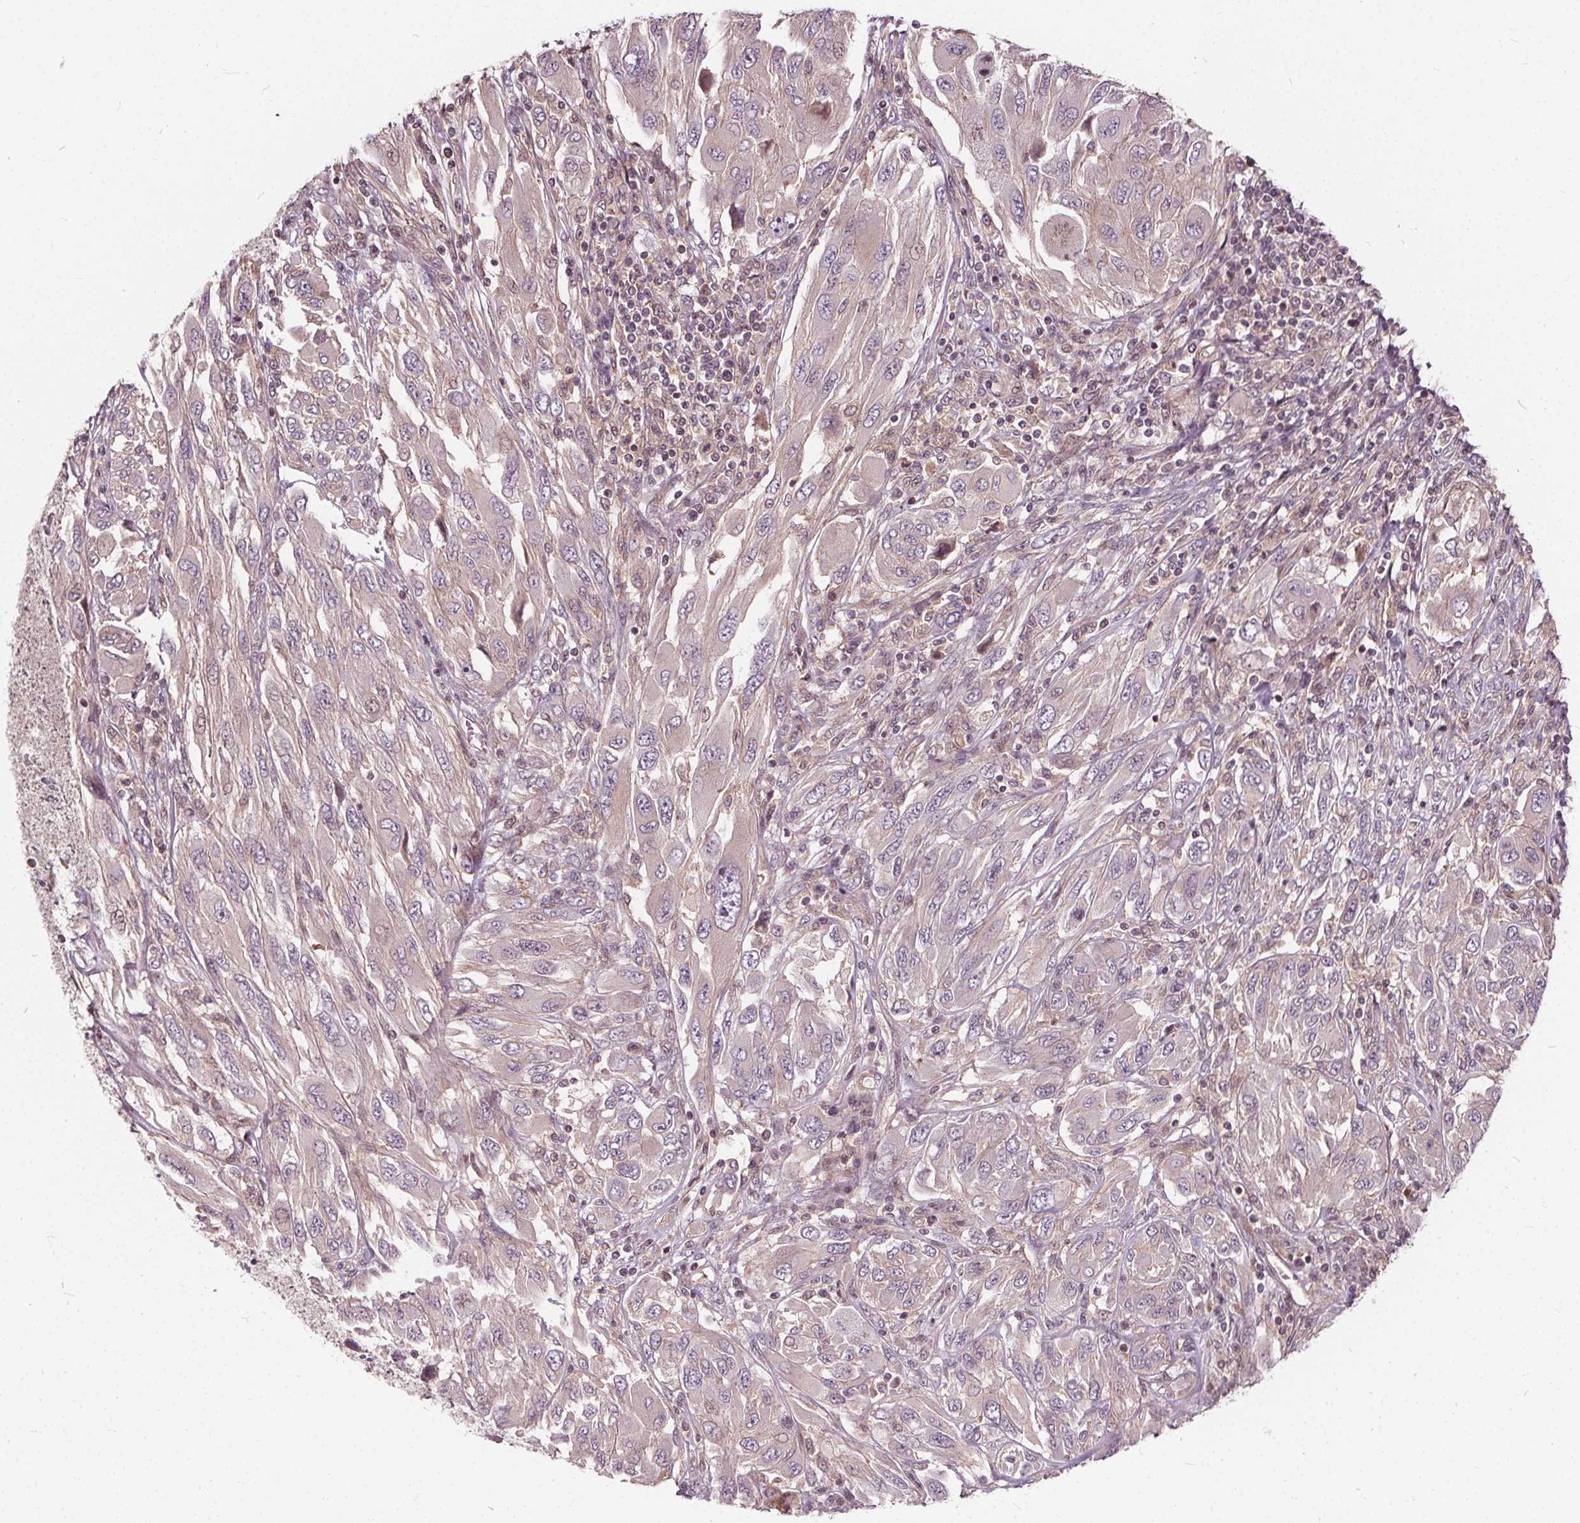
{"staining": {"intensity": "negative", "quantity": "none", "location": "none"}, "tissue": "melanoma", "cell_type": "Tumor cells", "image_type": "cancer", "snomed": [{"axis": "morphology", "description": "Malignant melanoma, NOS"}, {"axis": "topography", "description": "Skin"}], "caption": "The immunohistochemistry (IHC) photomicrograph has no significant staining in tumor cells of melanoma tissue.", "gene": "INPP5E", "patient": {"sex": "female", "age": 91}}